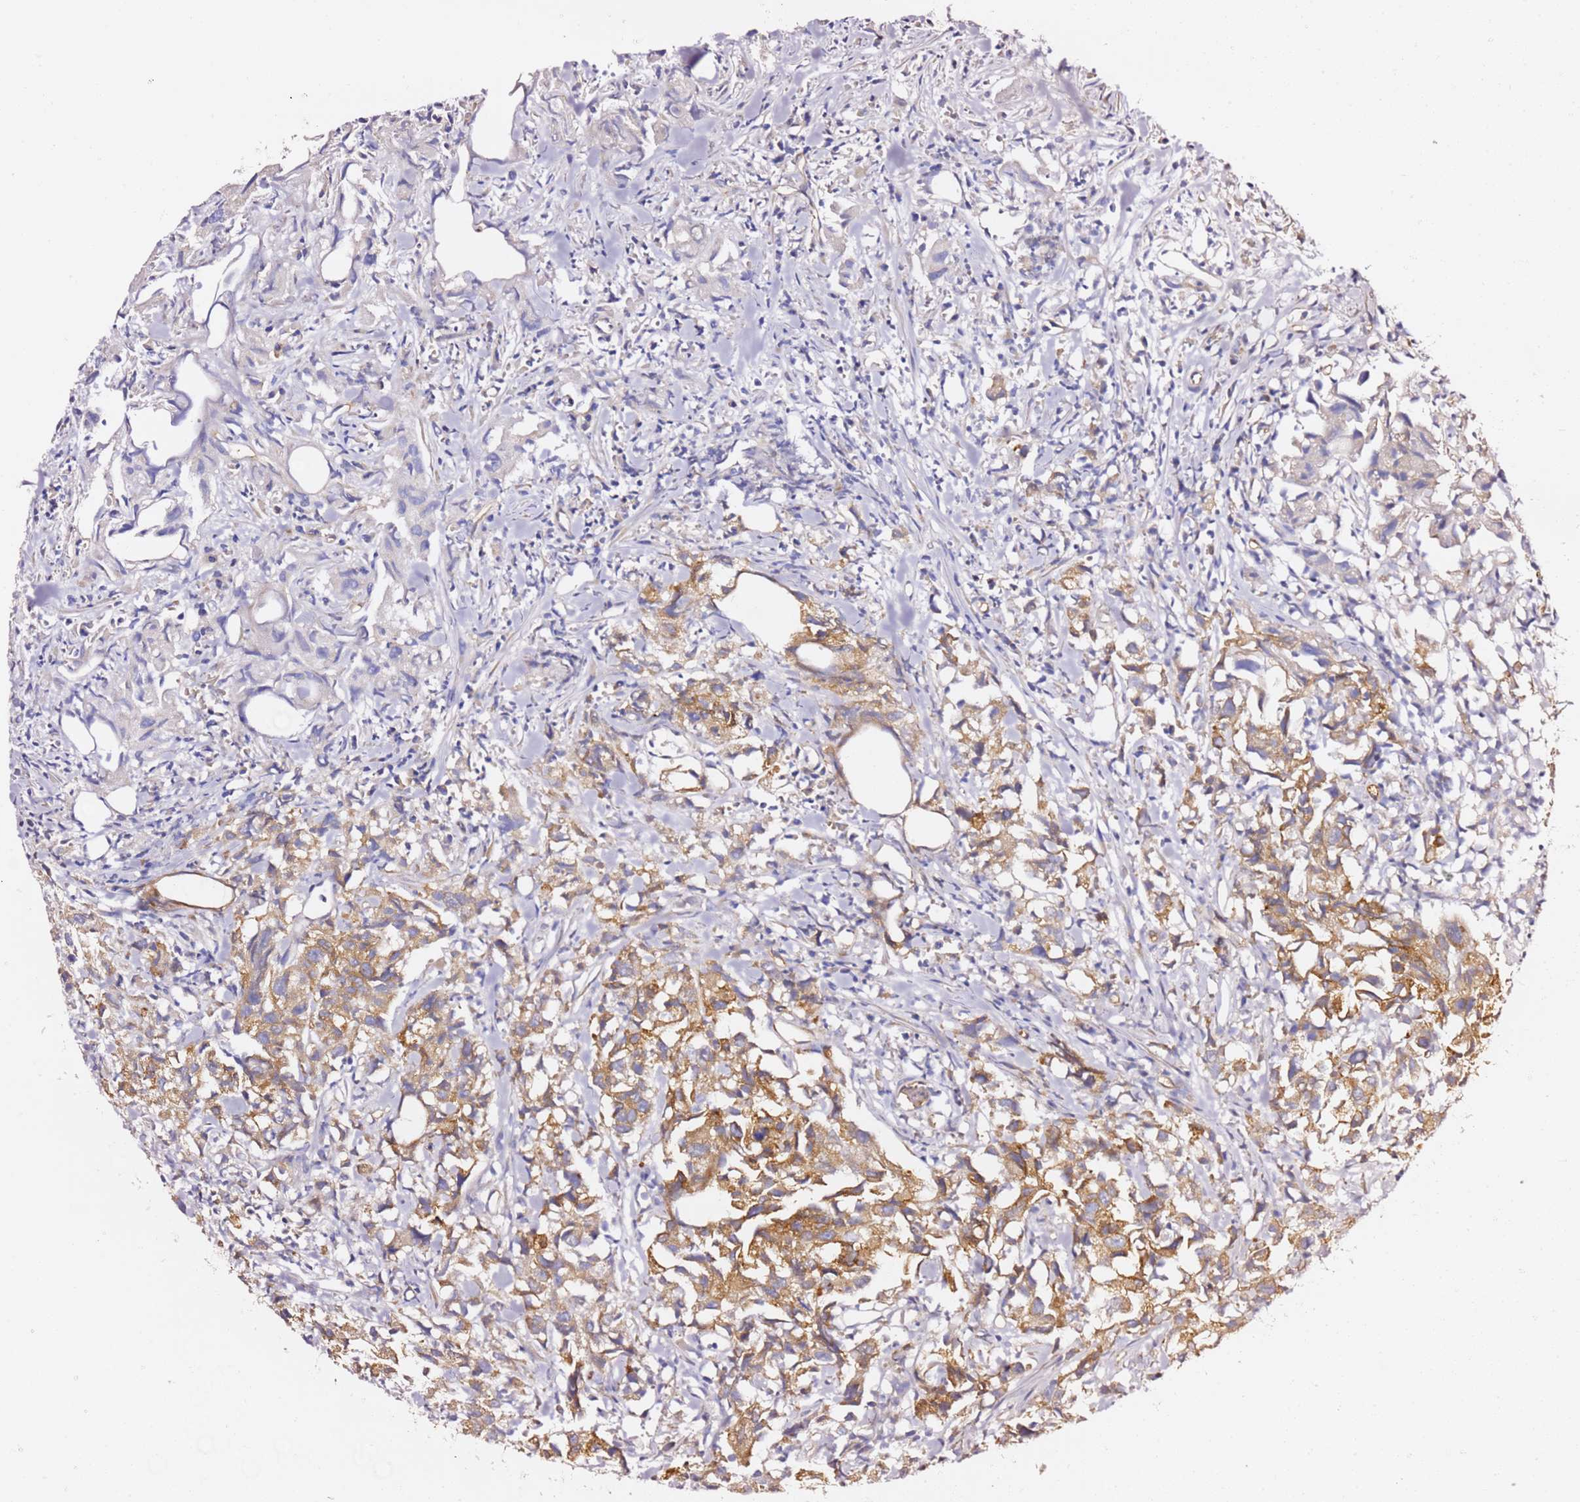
{"staining": {"intensity": "moderate", "quantity": "25%-75%", "location": "cytoplasmic/membranous,nuclear"}, "tissue": "urothelial cancer", "cell_type": "Tumor cells", "image_type": "cancer", "snomed": [{"axis": "morphology", "description": "Urothelial carcinoma, High grade"}, {"axis": "topography", "description": "Urinary bladder"}], "caption": "Immunohistochemical staining of human urothelial carcinoma (high-grade) shows medium levels of moderate cytoplasmic/membranous and nuclear staining in approximately 25%-75% of tumor cells.", "gene": "KIF7", "patient": {"sex": "female", "age": 75}}